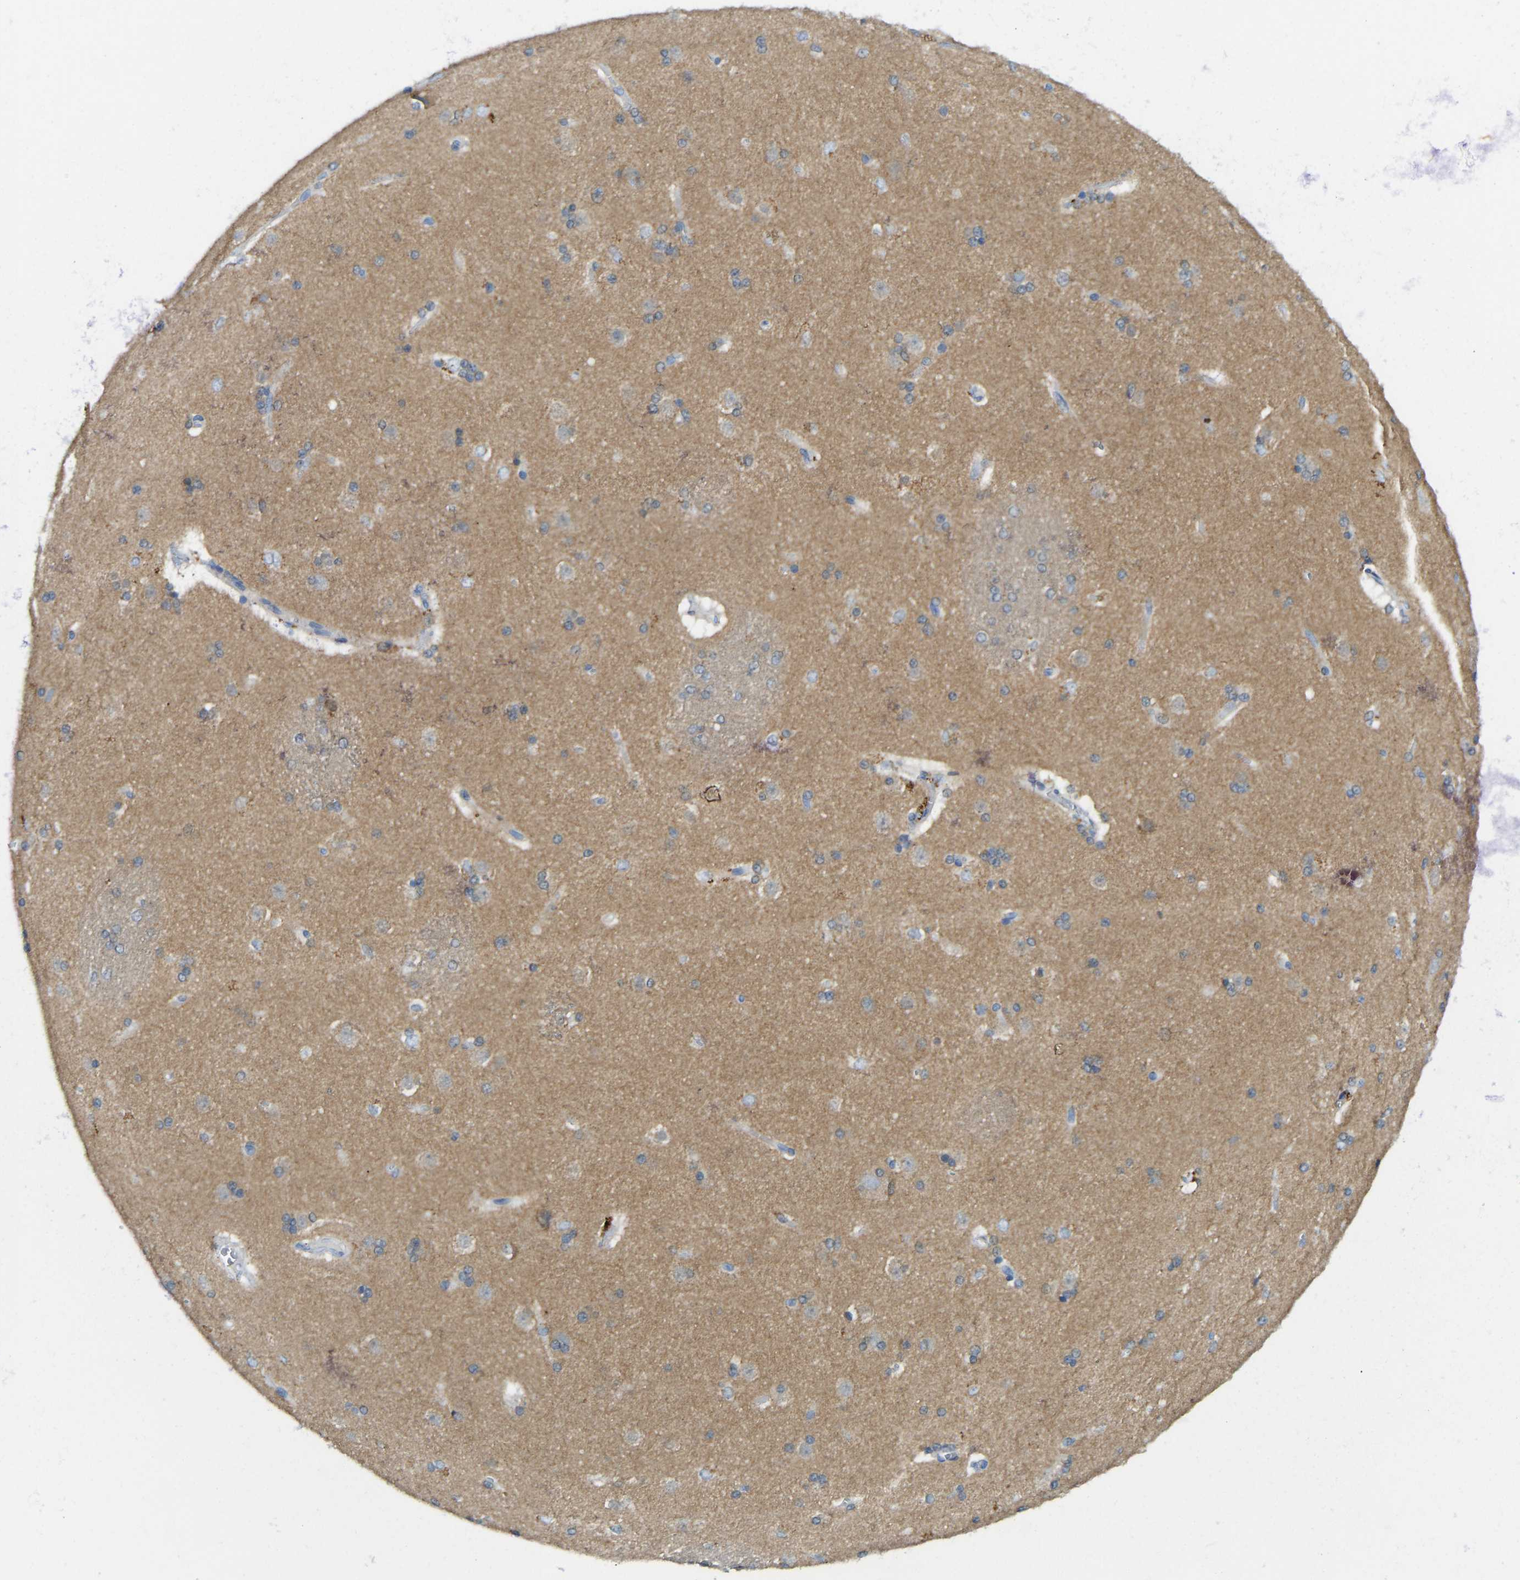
{"staining": {"intensity": "moderate", "quantity": "<25%", "location": "cytoplasmic/membranous"}, "tissue": "caudate", "cell_type": "Glial cells", "image_type": "normal", "snomed": [{"axis": "morphology", "description": "Normal tissue, NOS"}, {"axis": "topography", "description": "Lateral ventricle wall"}], "caption": "Immunohistochemical staining of unremarkable caudate exhibits moderate cytoplasmic/membranous protein positivity in approximately <25% of glial cells.", "gene": "NDRG3", "patient": {"sex": "female", "age": 19}}